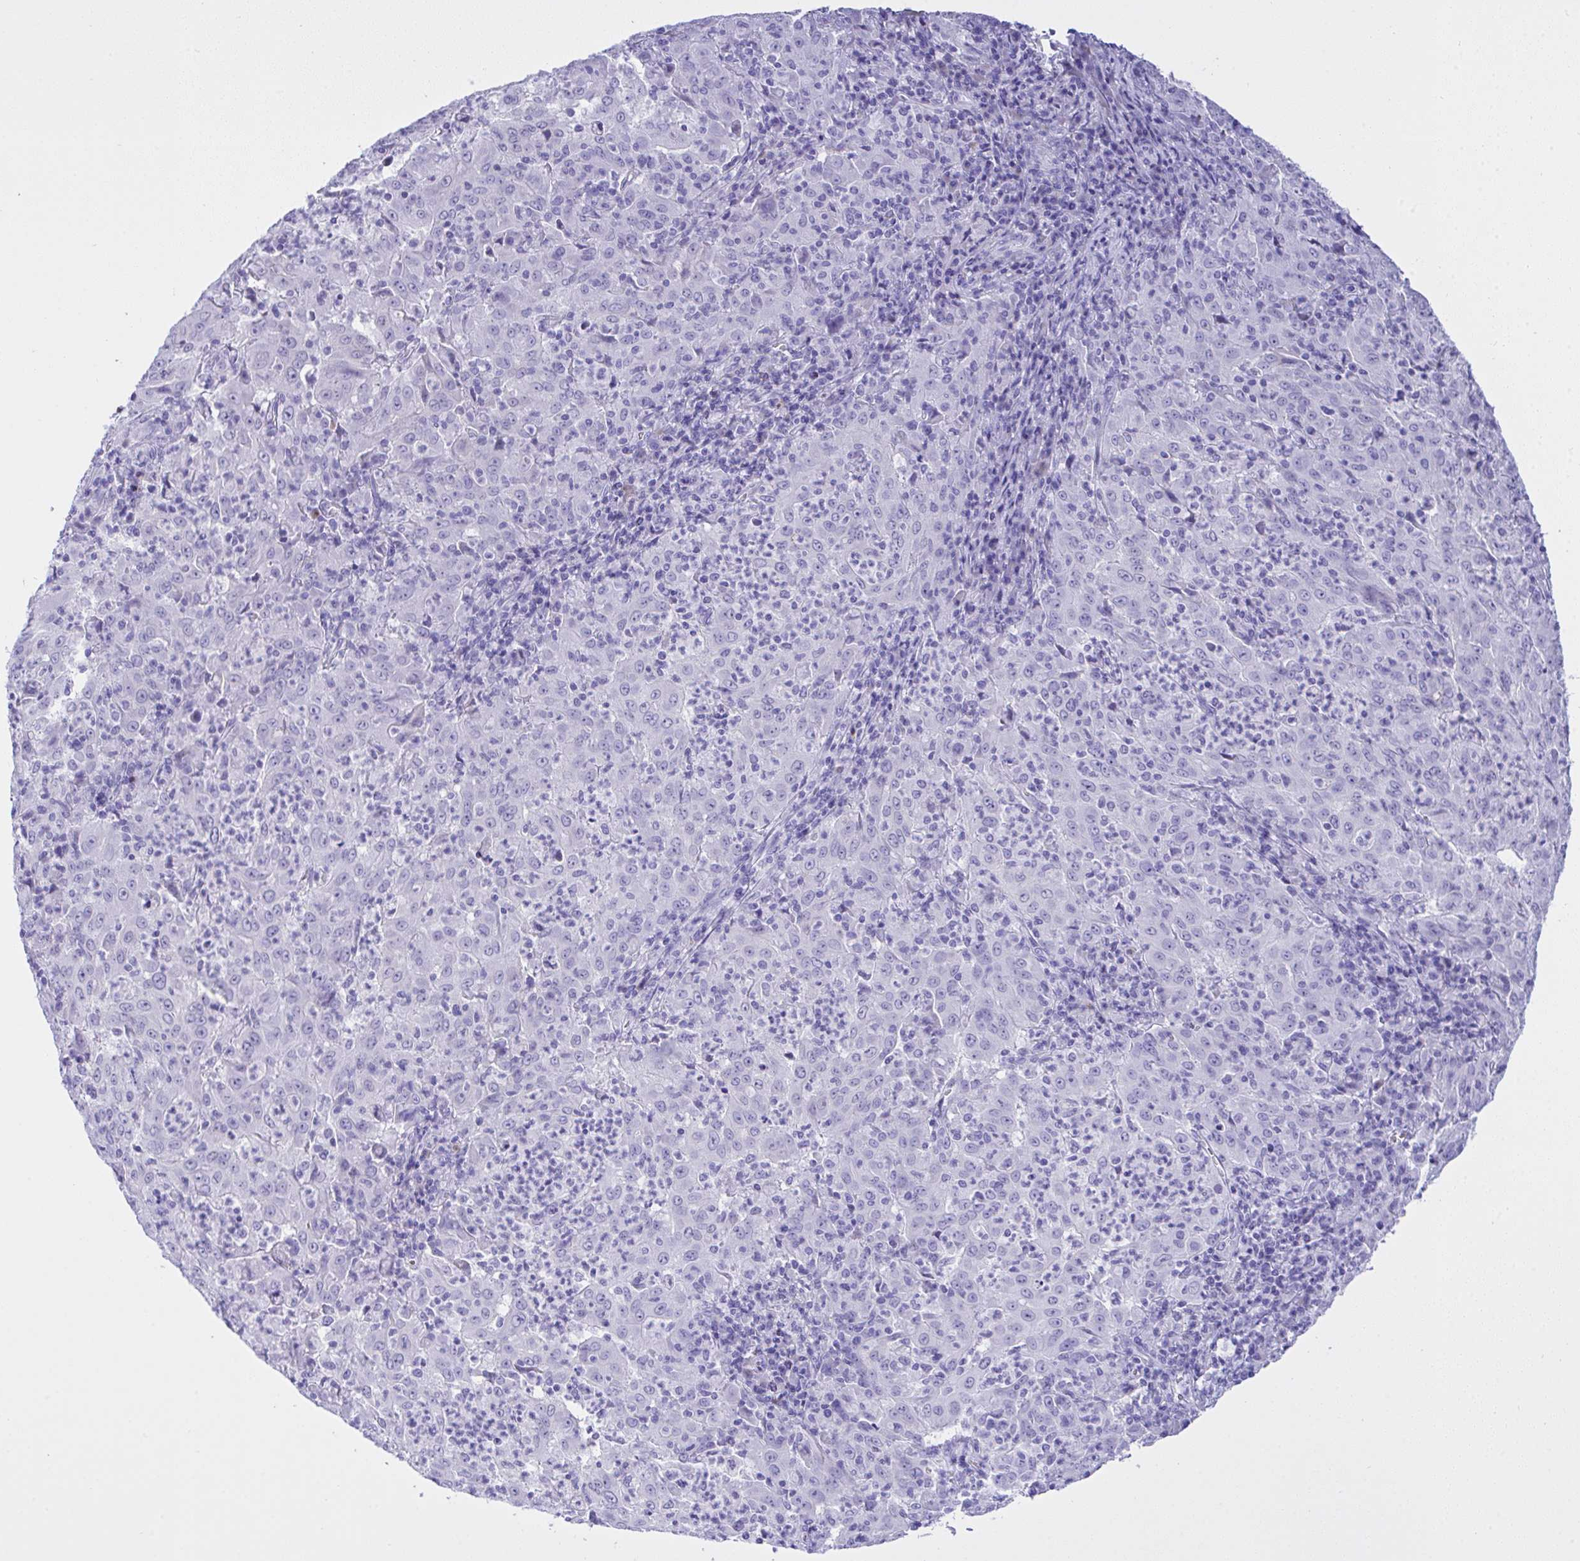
{"staining": {"intensity": "negative", "quantity": "none", "location": "none"}, "tissue": "pancreatic cancer", "cell_type": "Tumor cells", "image_type": "cancer", "snomed": [{"axis": "morphology", "description": "Adenocarcinoma, NOS"}, {"axis": "topography", "description": "Pancreas"}], "caption": "A micrograph of human pancreatic cancer is negative for staining in tumor cells.", "gene": "AKR1D1", "patient": {"sex": "male", "age": 63}}